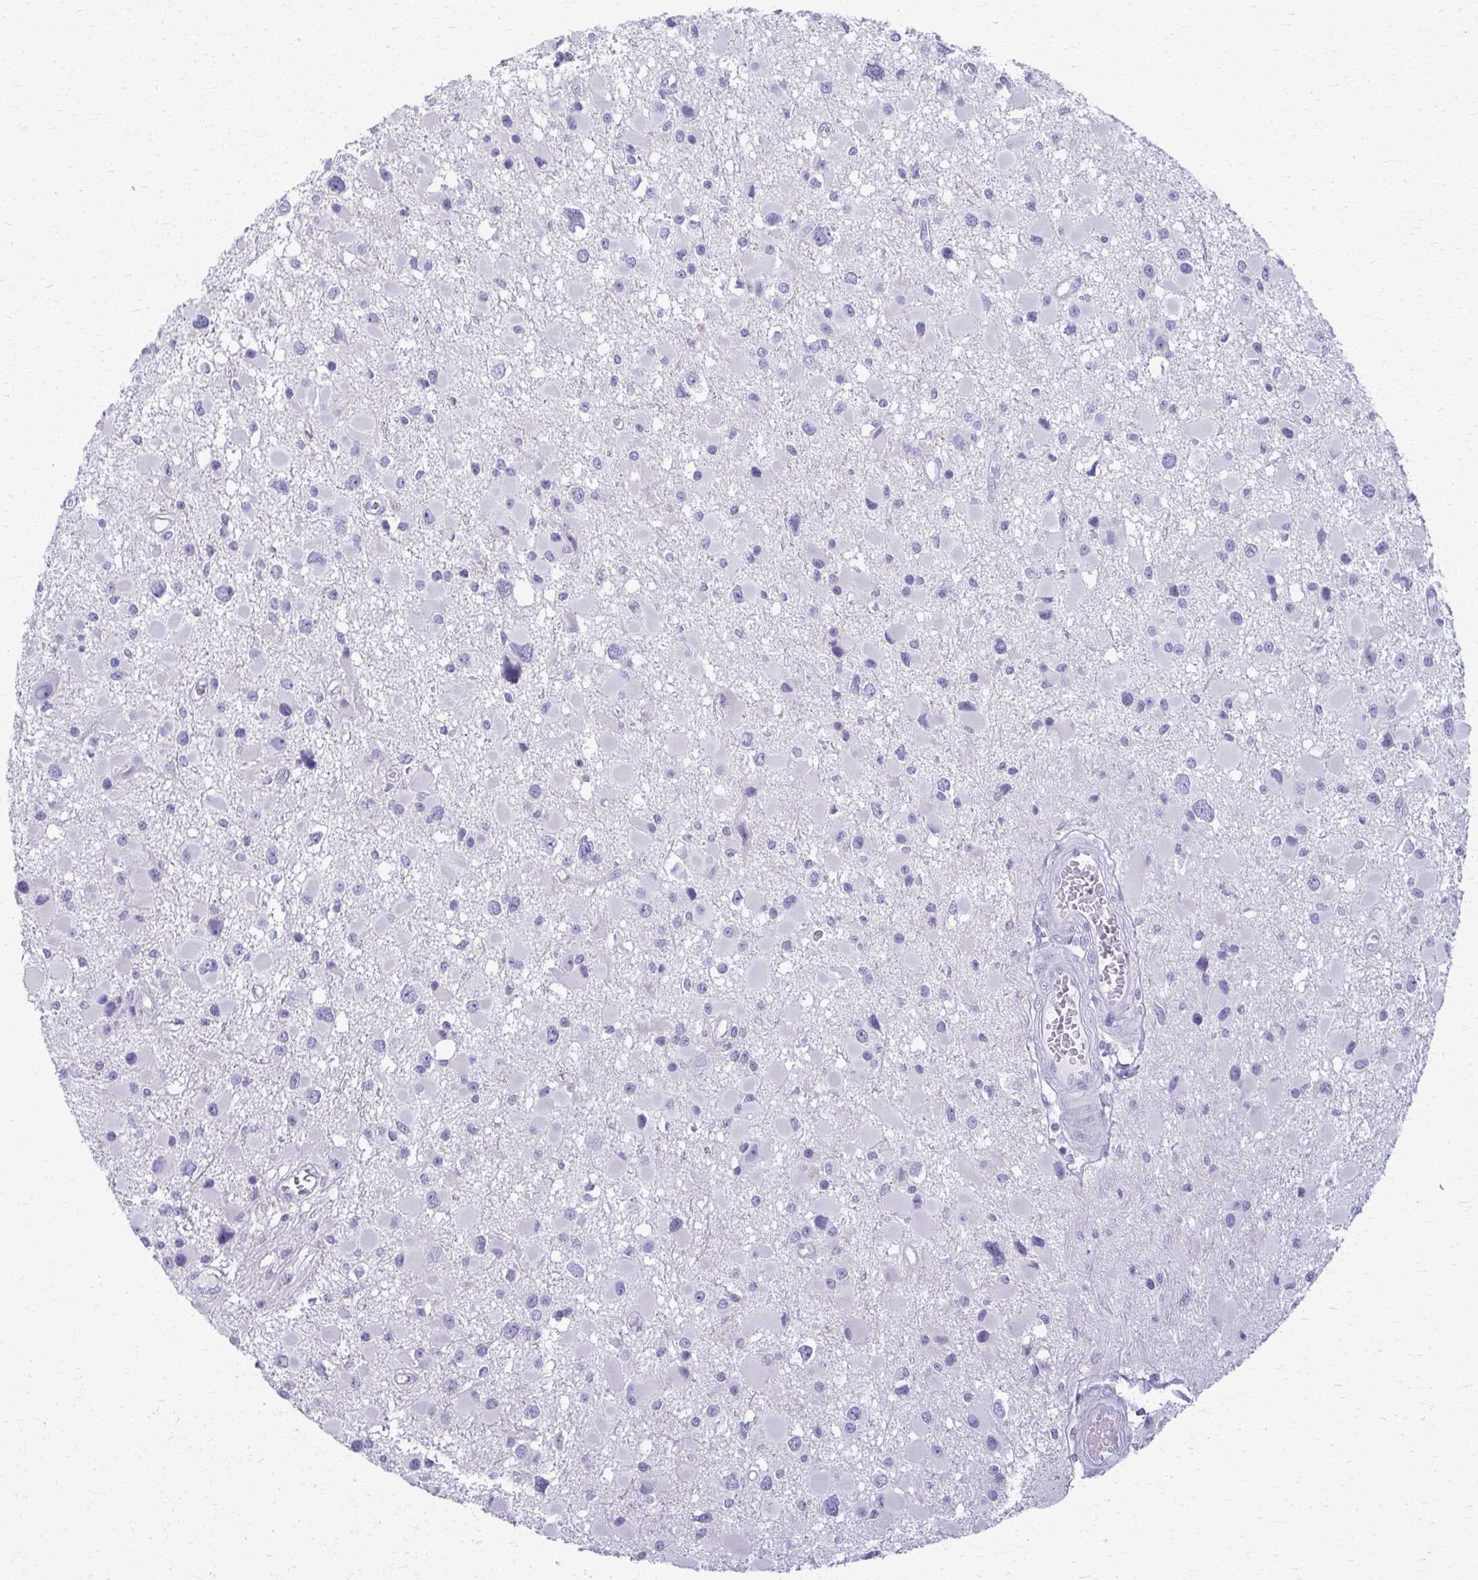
{"staining": {"intensity": "negative", "quantity": "none", "location": "none"}, "tissue": "glioma", "cell_type": "Tumor cells", "image_type": "cancer", "snomed": [{"axis": "morphology", "description": "Glioma, malignant, High grade"}, {"axis": "topography", "description": "Brain"}], "caption": "DAB immunohistochemical staining of glioma reveals no significant expression in tumor cells.", "gene": "ACSM2B", "patient": {"sex": "male", "age": 54}}